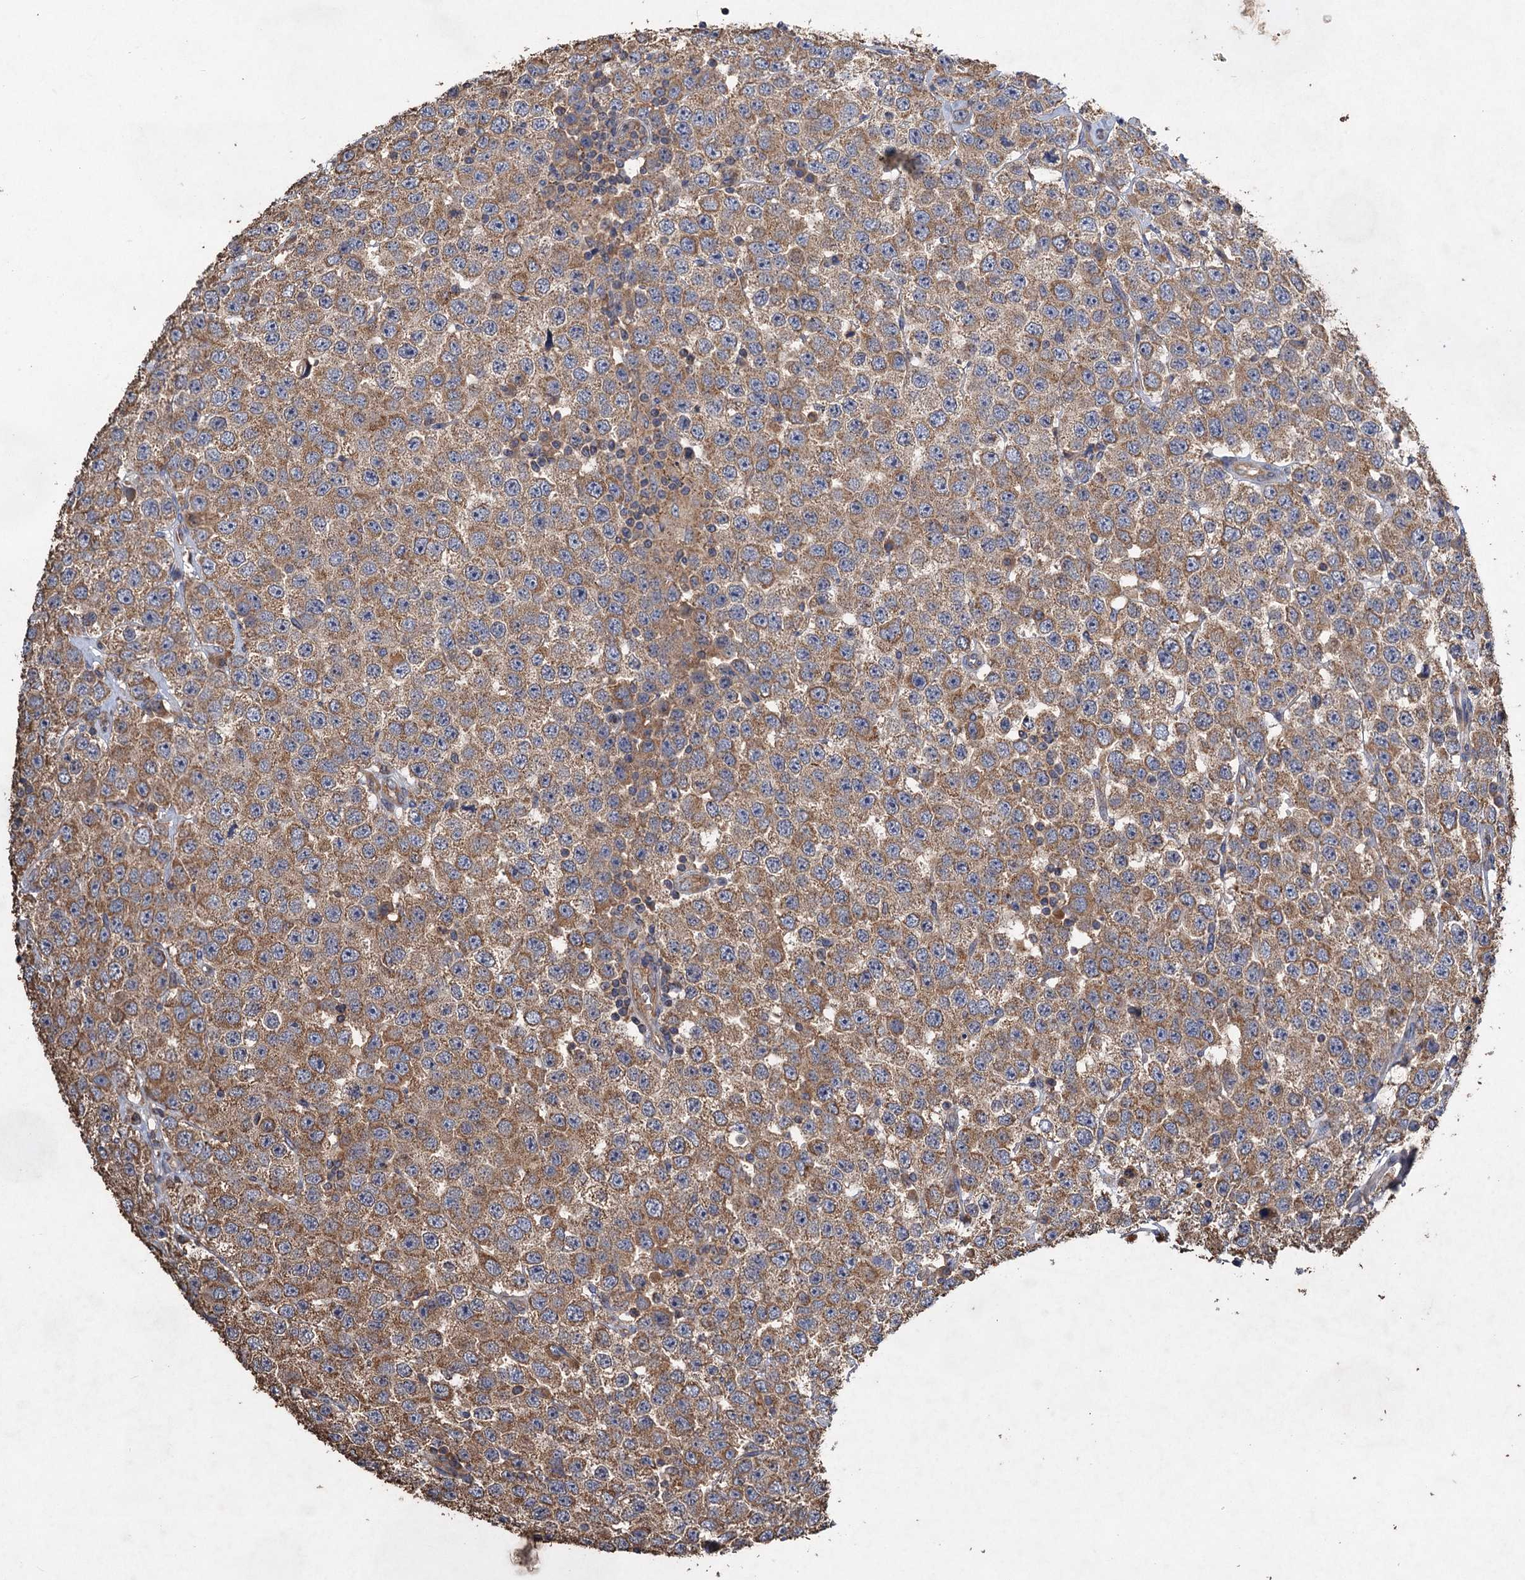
{"staining": {"intensity": "moderate", "quantity": ">75%", "location": "cytoplasmic/membranous"}, "tissue": "testis cancer", "cell_type": "Tumor cells", "image_type": "cancer", "snomed": [{"axis": "morphology", "description": "Seminoma, NOS"}, {"axis": "topography", "description": "Testis"}], "caption": "Approximately >75% of tumor cells in testis seminoma show moderate cytoplasmic/membranous protein positivity as visualized by brown immunohistochemical staining.", "gene": "SCUBE3", "patient": {"sex": "male", "age": 28}}